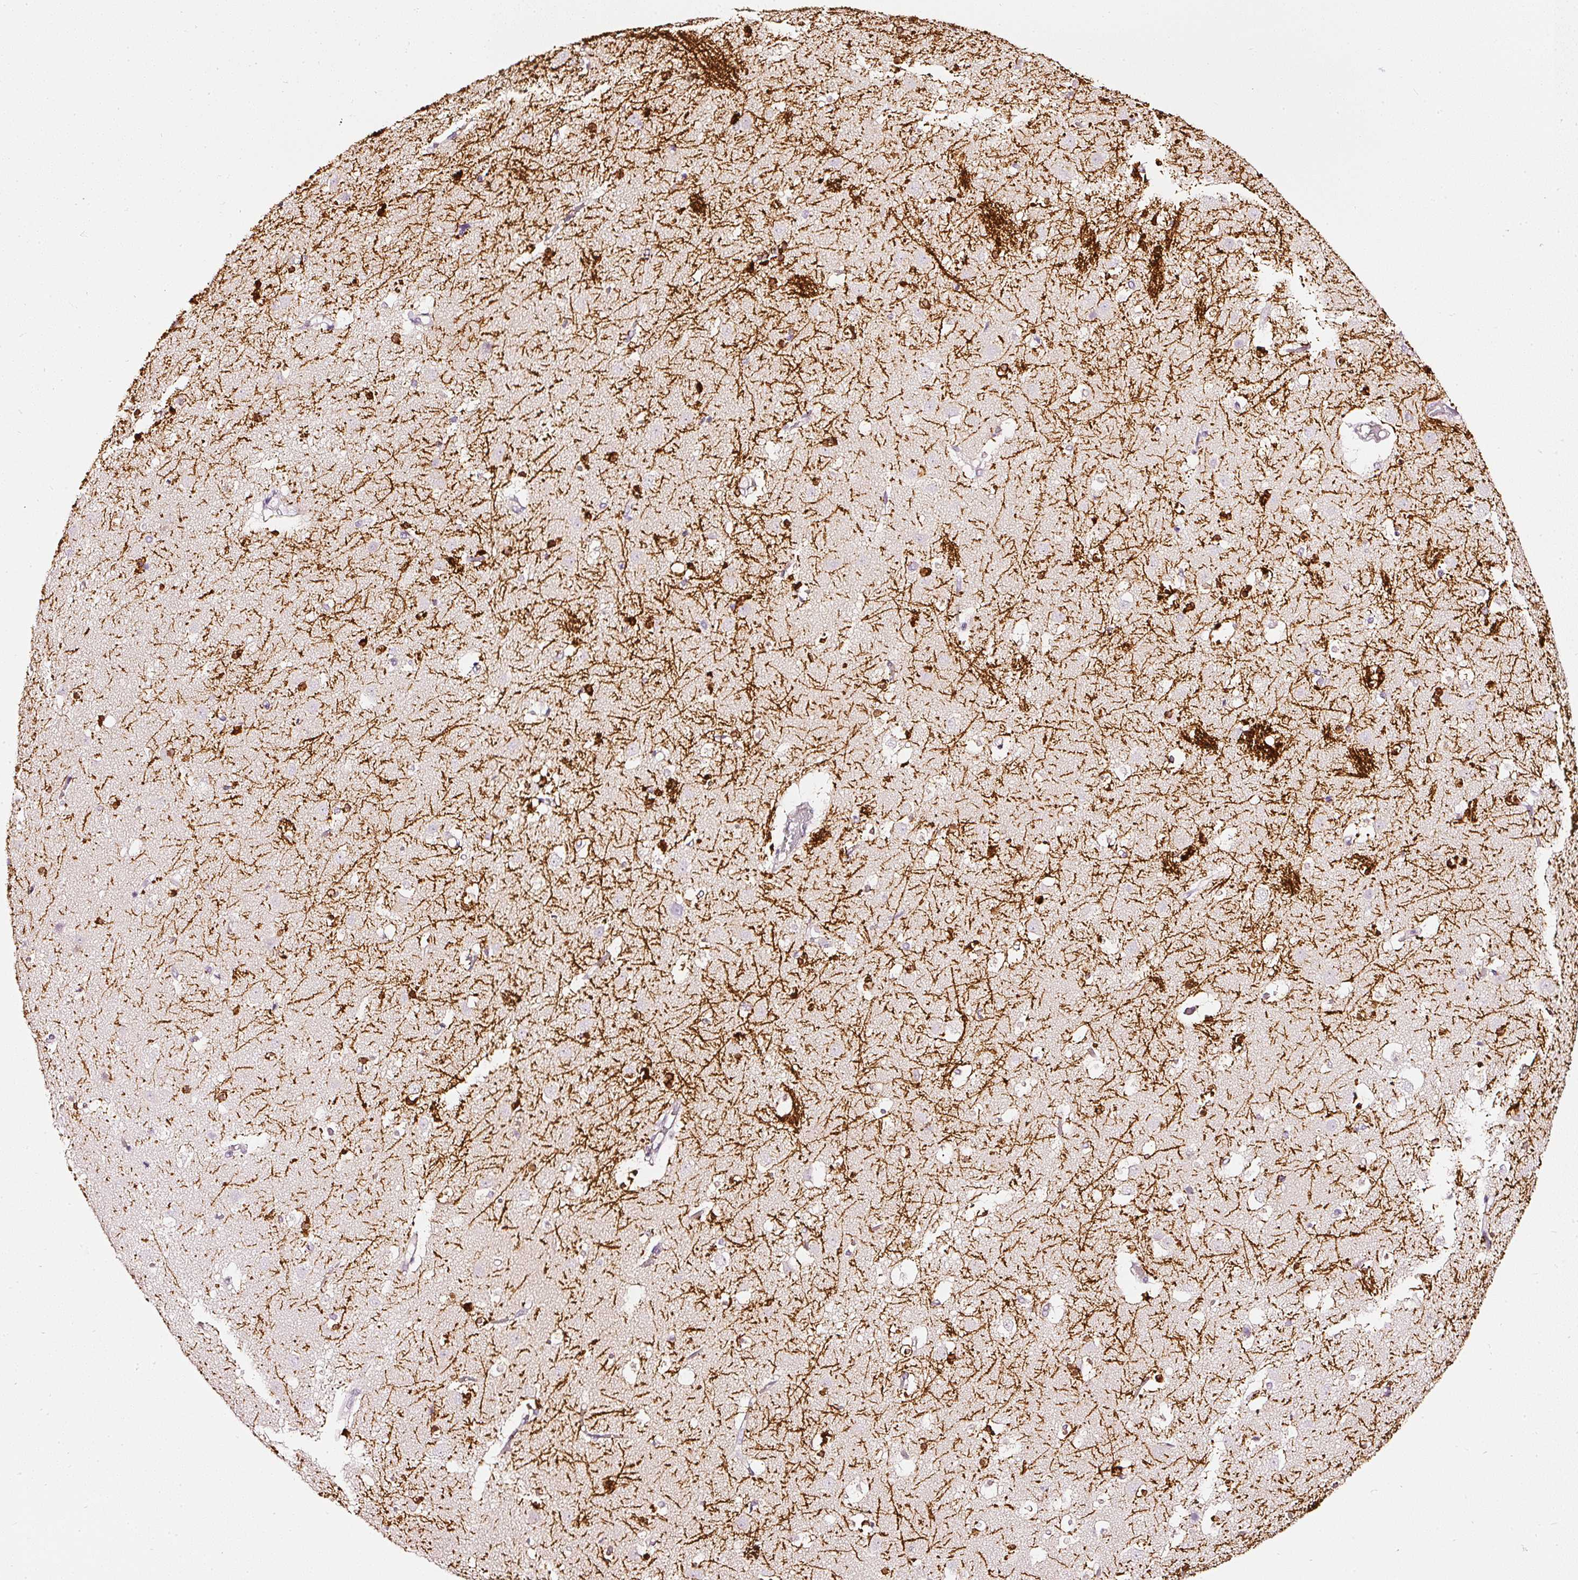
{"staining": {"intensity": "strong", "quantity": "<25%", "location": "cytoplasmic/membranous"}, "tissue": "caudate", "cell_type": "Glial cells", "image_type": "normal", "snomed": [{"axis": "morphology", "description": "Normal tissue, NOS"}, {"axis": "topography", "description": "Lateral ventricle wall"}], "caption": "Immunohistochemistry (IHC) (DAB) staining of normal human caudate reveals strong cytoplasmic/membranous protein expression in approximately <25% of glial cells.", "gene": "CNP", "patient": {"sex": "male", "age": 58}}